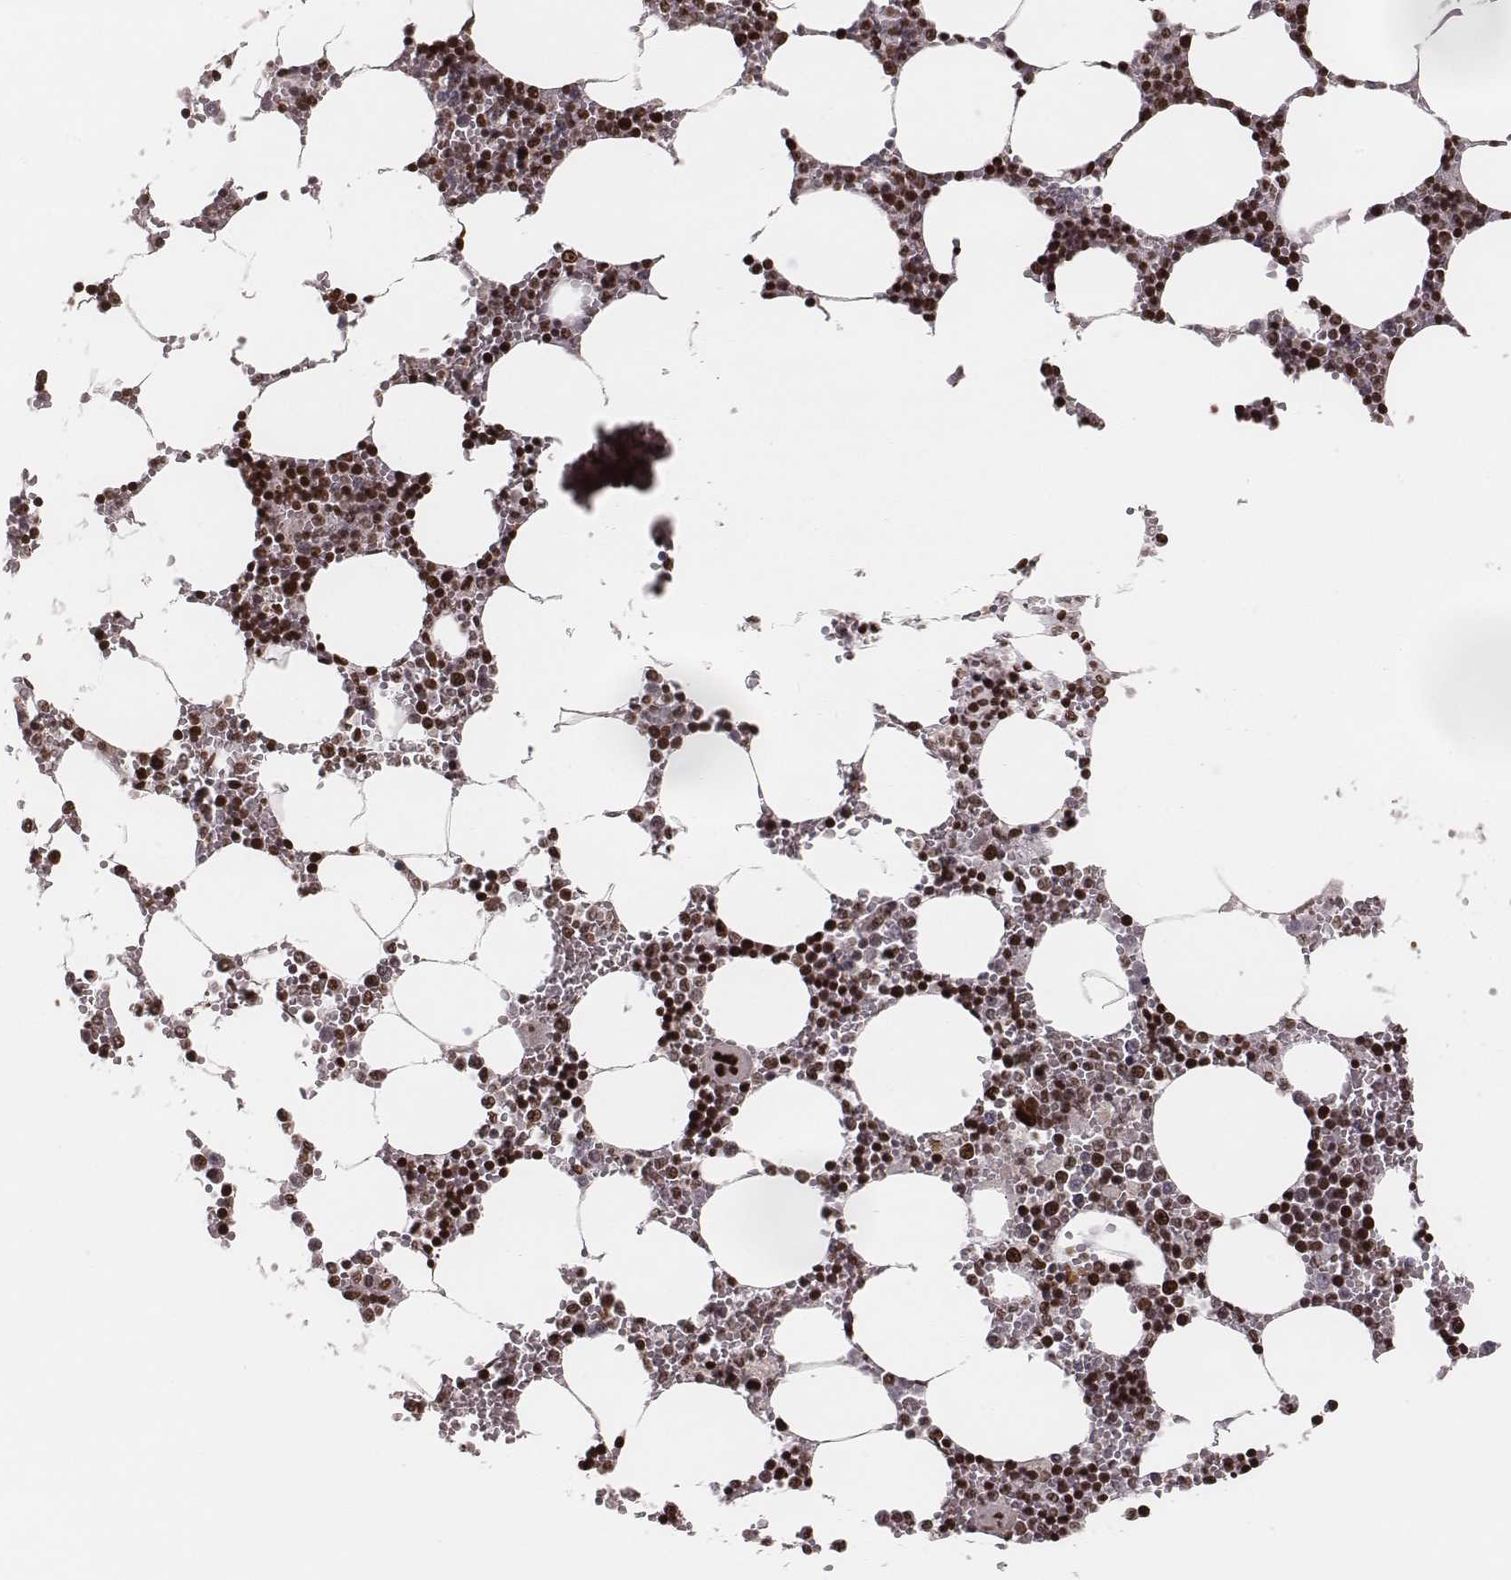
{"staining": {"intensity": "strong", "quantity": "25%-75%", "location": "nuclear"}, "tissue": "bone marrow", "cell_type": "Hematopoietic cells", "image_type": "normal", "snomed": [{"axis": "morphology", "description": "Normal tissue, NOS"}, {"axis": "topography", "description": "Bone marrow"}], "caption": "The micrograph shows immunohistochemical staining of normal bone marrow. There is strong nuclear expression is identified in about 25%-75% of hematopoietic cells. (Stains: DAB in brown, nuclei in blue, Microscopy: brightfield microscopy at high magnification).", "gene": "VRK3", "patient": {"sex": "male", "age": 54}}